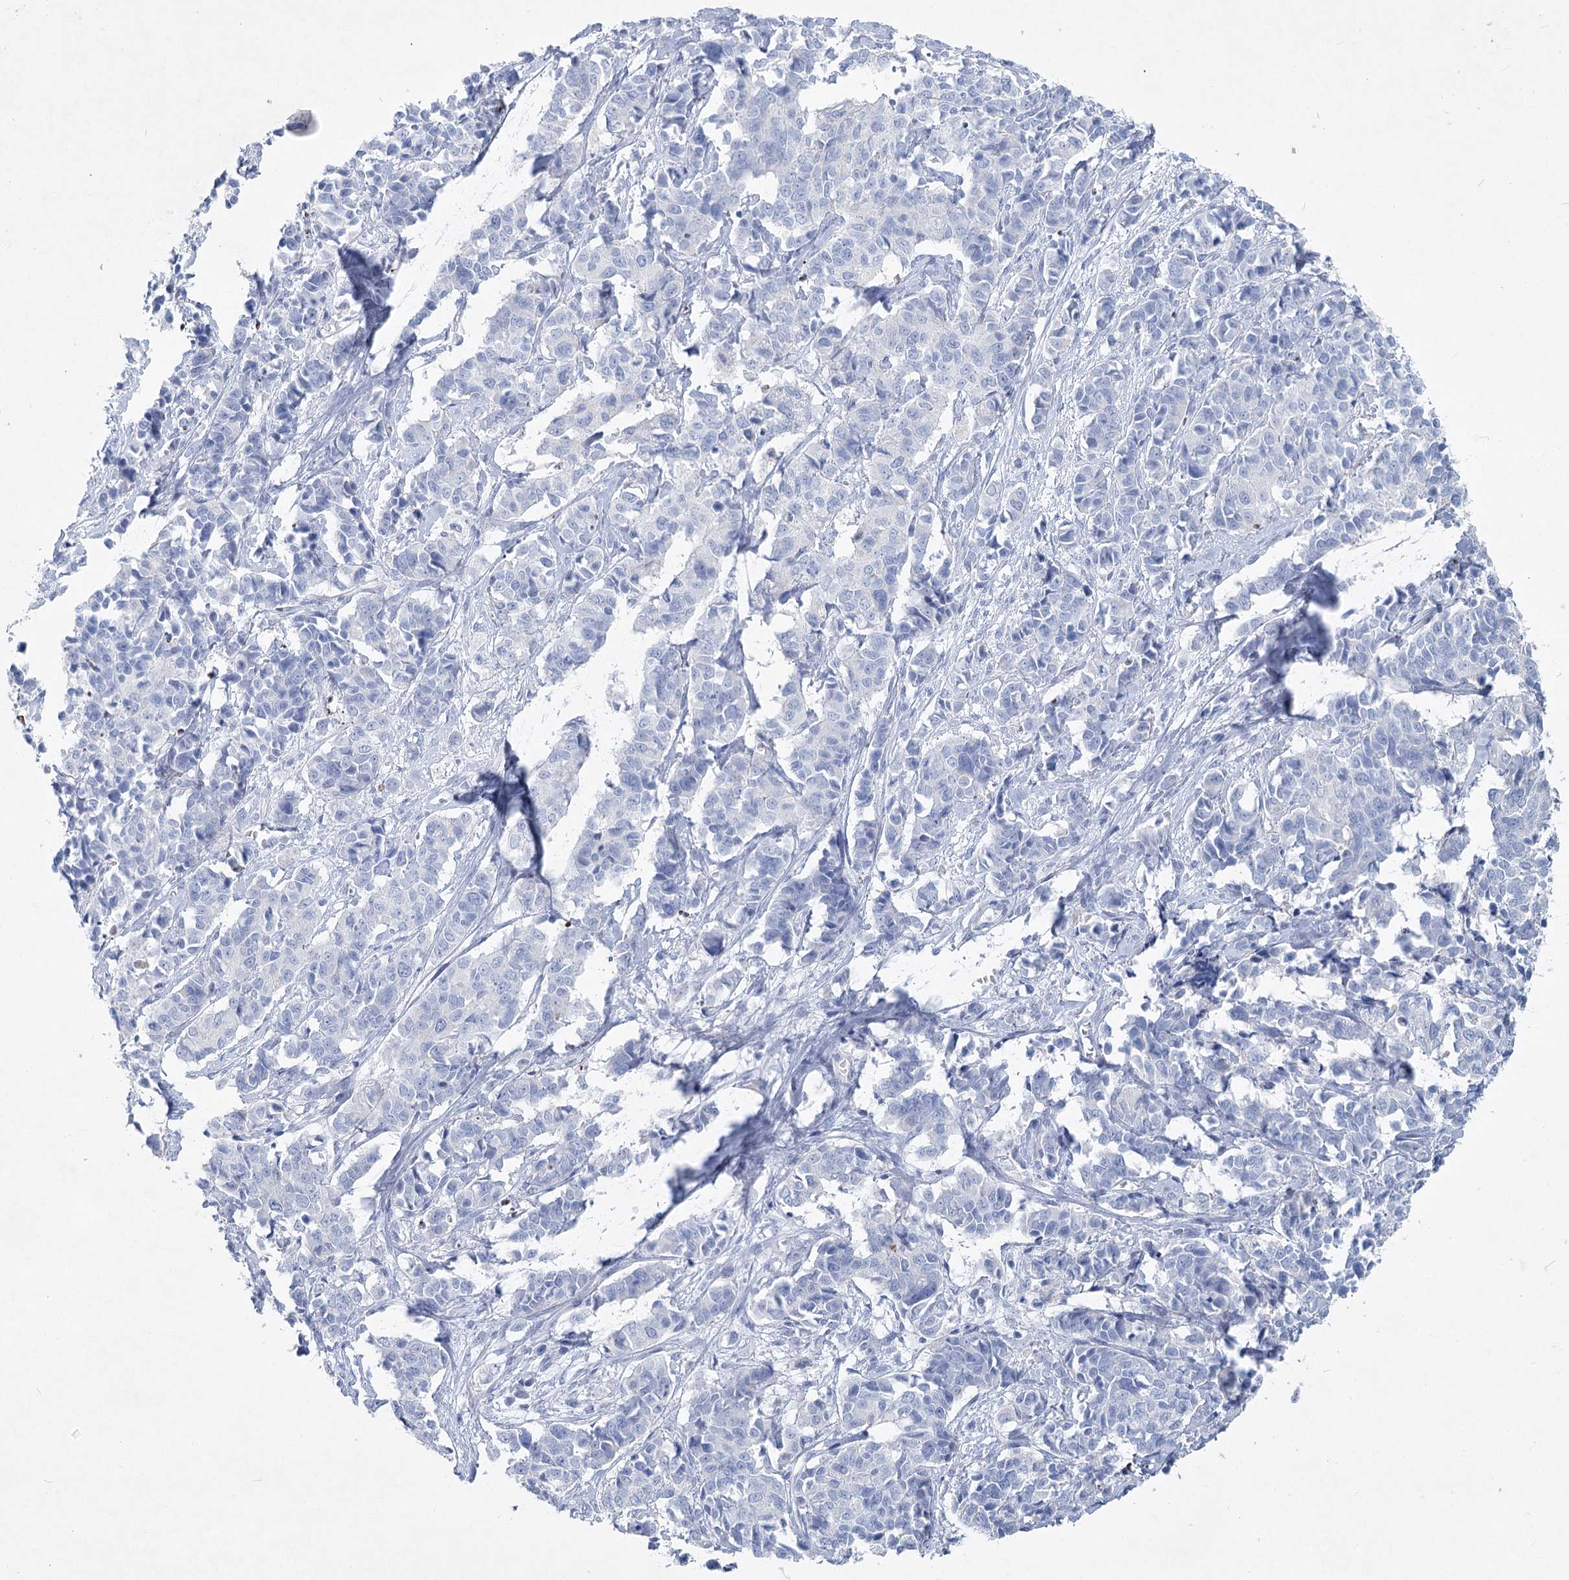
{"staining": {"intensity": "negative", "quantity": "none", "location": "none"}, "tissue": "cervical cancer", "cell_type": "Tumor cells", "image_type": "cancer", "snomed": [{"axis": "morphology", "description": "Normal tissue, NOS"}, {"axis": "morphology", "description": "Squamous cell carcinoma, NOS"}, {"axis": "topography", "description": "Cervix"}], "caption": "Micrograph shows no significant protein staining in tumor cells of cervical cancer.", "gene": "WDR74", "patient": {"sex": "female", "age": 35}}